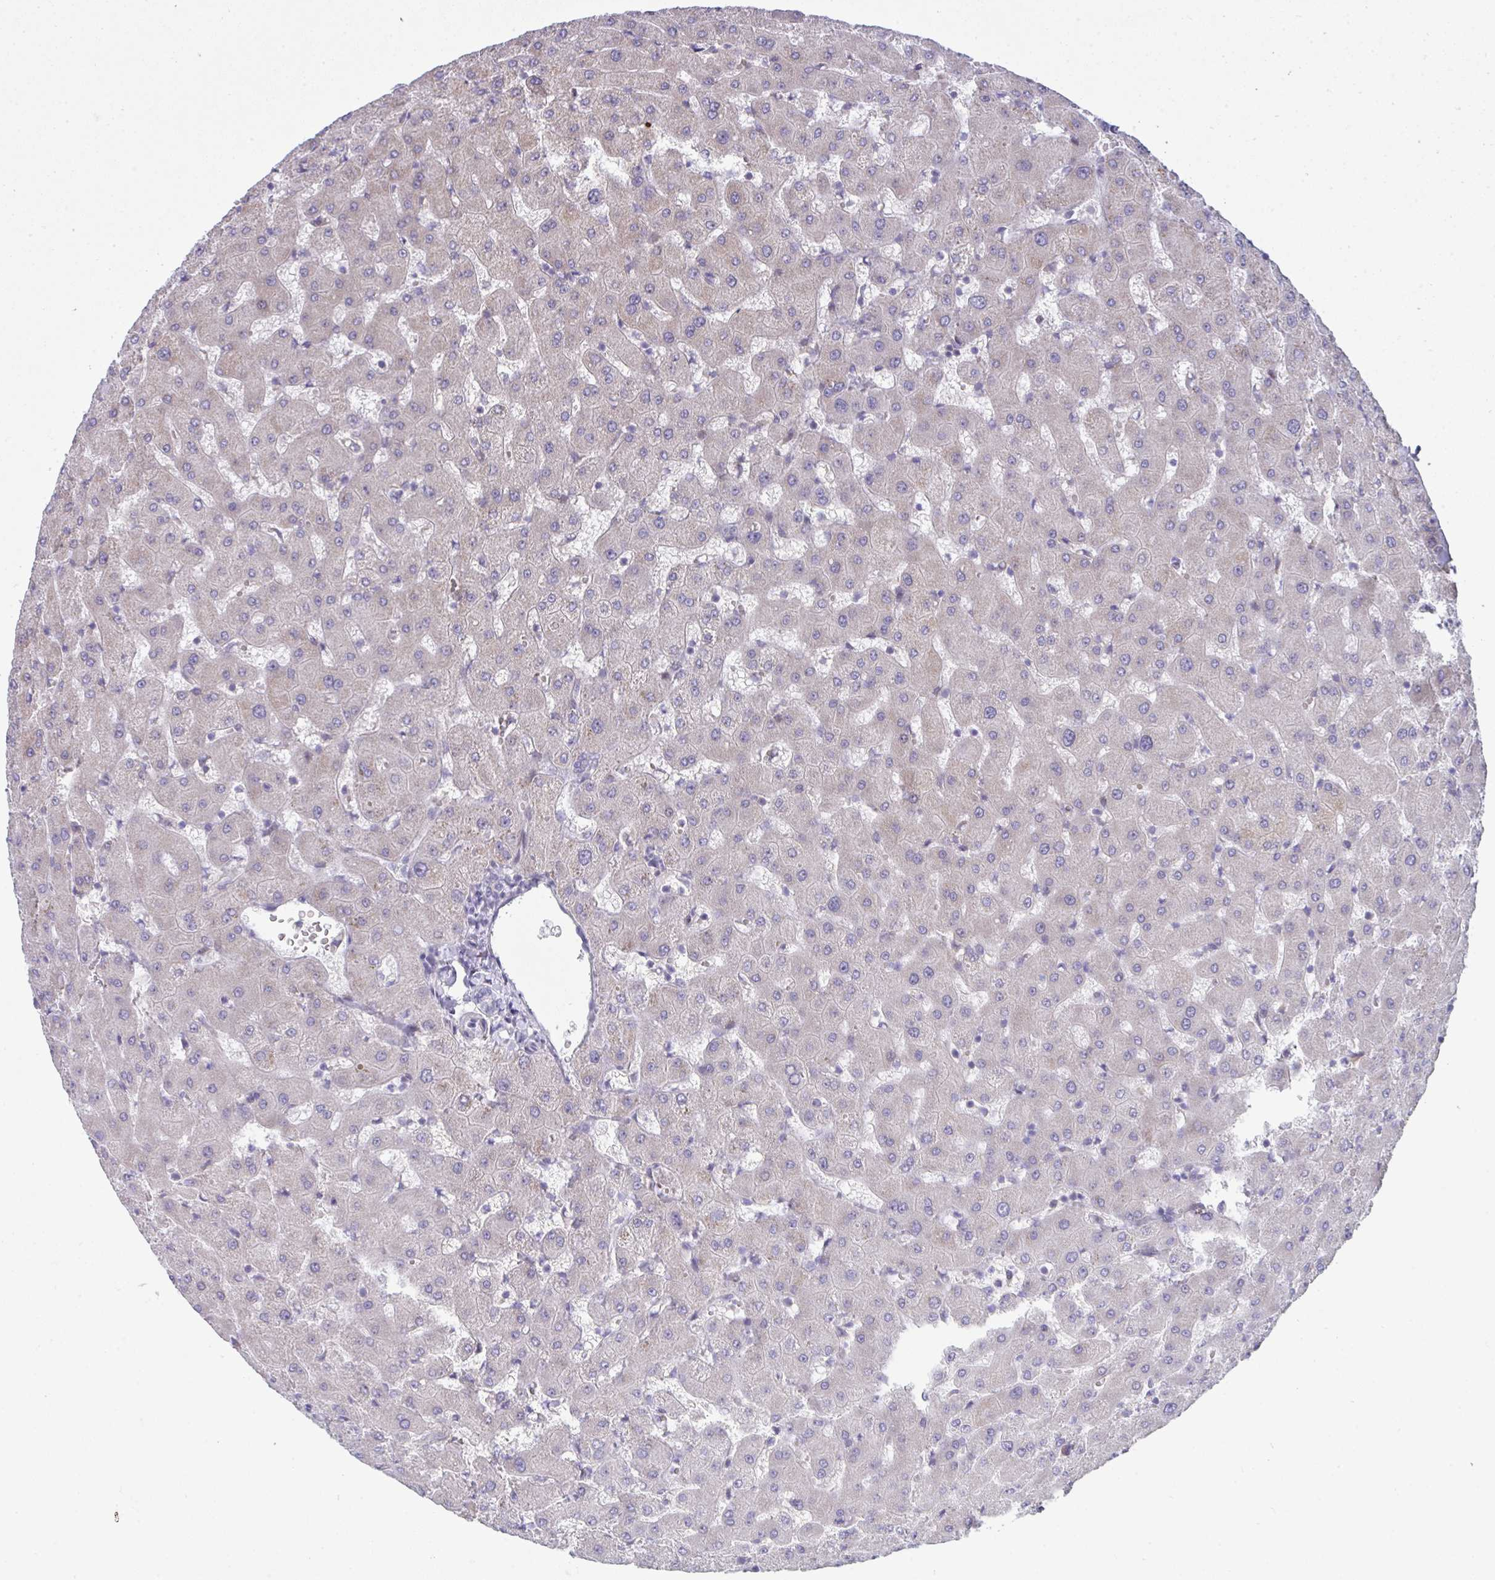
{"staining": {"intensity": "negative", "quantity": "none", "location": "none"}, "tissue": "liver", "cell_type": "Cholangiocytes", "image_type": "normal", "snomed": [{"axis": "morphology", "description": "Normal tissue, NOS"}, {"axis": "topography", "description": "Liver"}], "caption": "The image shows no staining of cholangiocytes in benign liver. (DAB IHC visualized using brightfield microscopy, high magnification).", "gene": "GALNT16", "patient": {"sex": "female", "age": 63}}